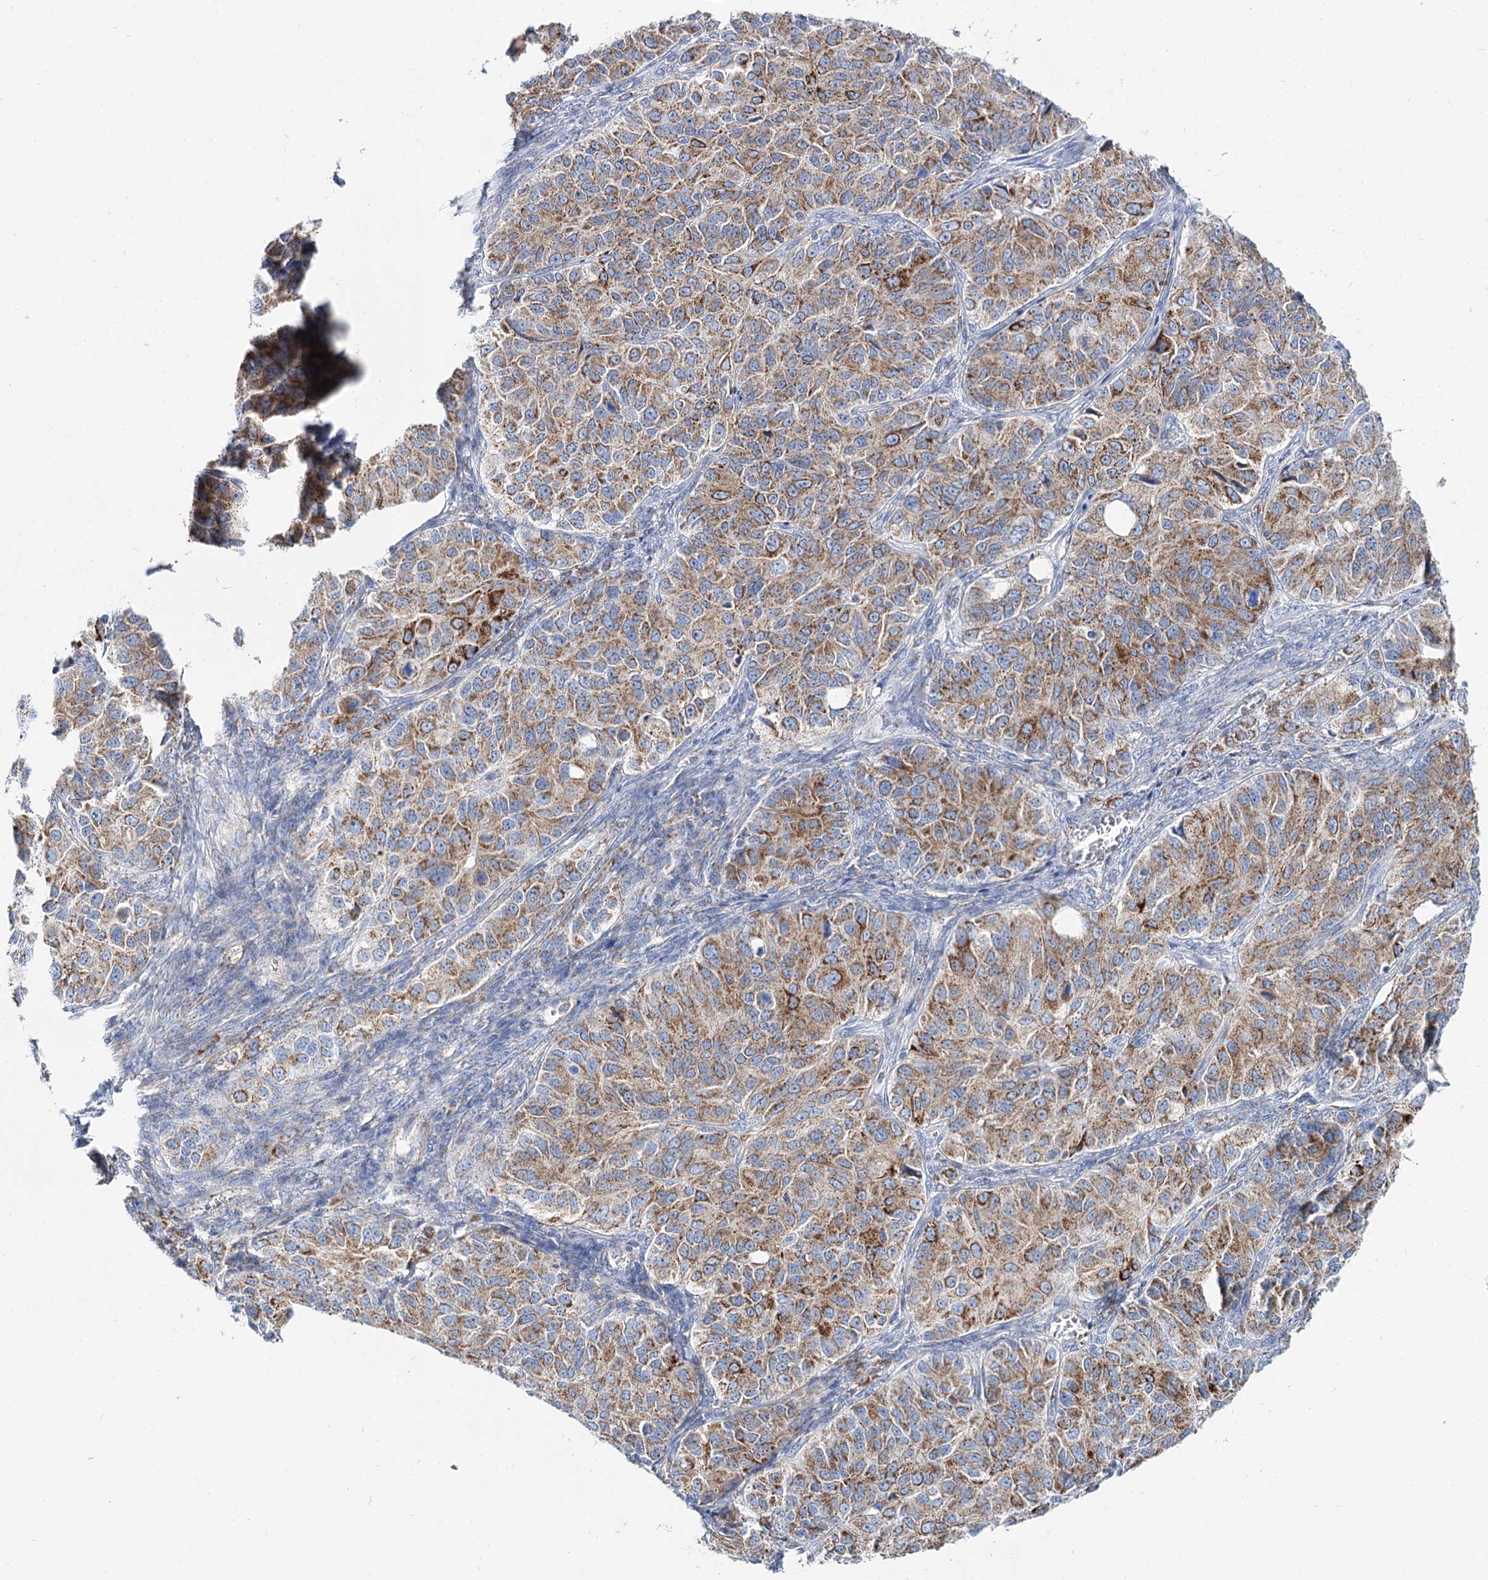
{"staining": {"intensity": "moderate", "quantity": ">75%", "location": "cytoplasmic/membranous"}, "tissue": "ovarian cancer", "cell_type": "Tumor cells", "image_type": "cancer", "snomed": [{"axis": "morphology", "description": "Carcinoma, endometroid"}, {"axis": "topography", "description": "Ovary"}], "caption": "DAB immunohistochemical staining of endometroid carcinoma (ovarian) displays moderate cytoplasmic/membranous protein staining in approximately >75% of tumor cells.", "gene": "MCCC2", "patient": {"sex": "female", "age": 51}}